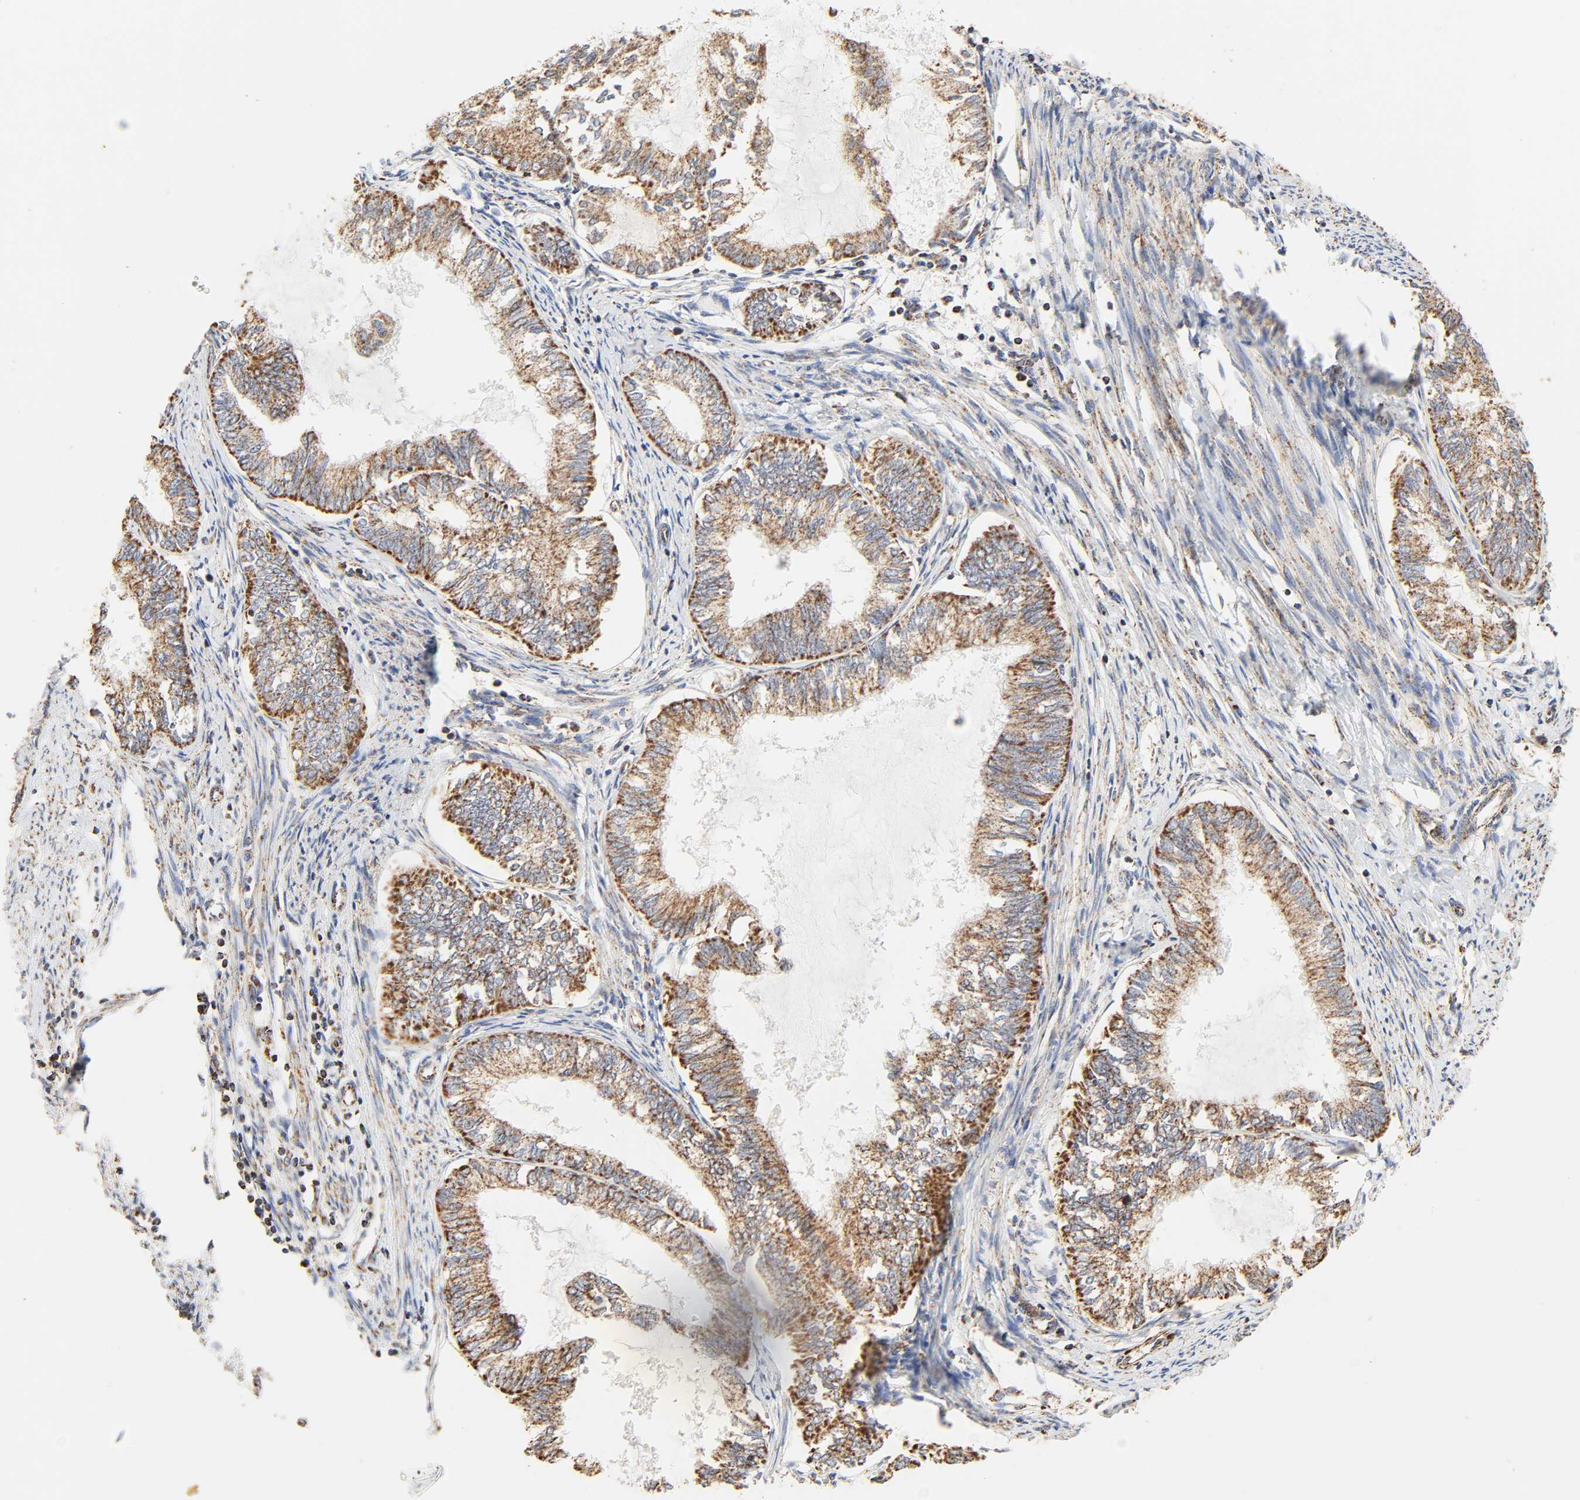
{"staining": {"intensity": "strong", "quantity": ">75%", "location": "cytoplasmic/membranous"}, "tissue": "endometrial cancer", "cell_type": "Tumor cells", "image_type": "cancer", "snomed": [{"axis": "morphology", "description": "Adenocarcinoma, NOS"}, {"axis": "topography", "description": "Endometrium"}], "caption": "Protein expression analysis of endometrial cancer demonstrates strong cytoplasmic/membranous expression in about >75% of tumor cells.", "gene": "ZMAT5", "patient": {"sex": "female", "age": 86}}